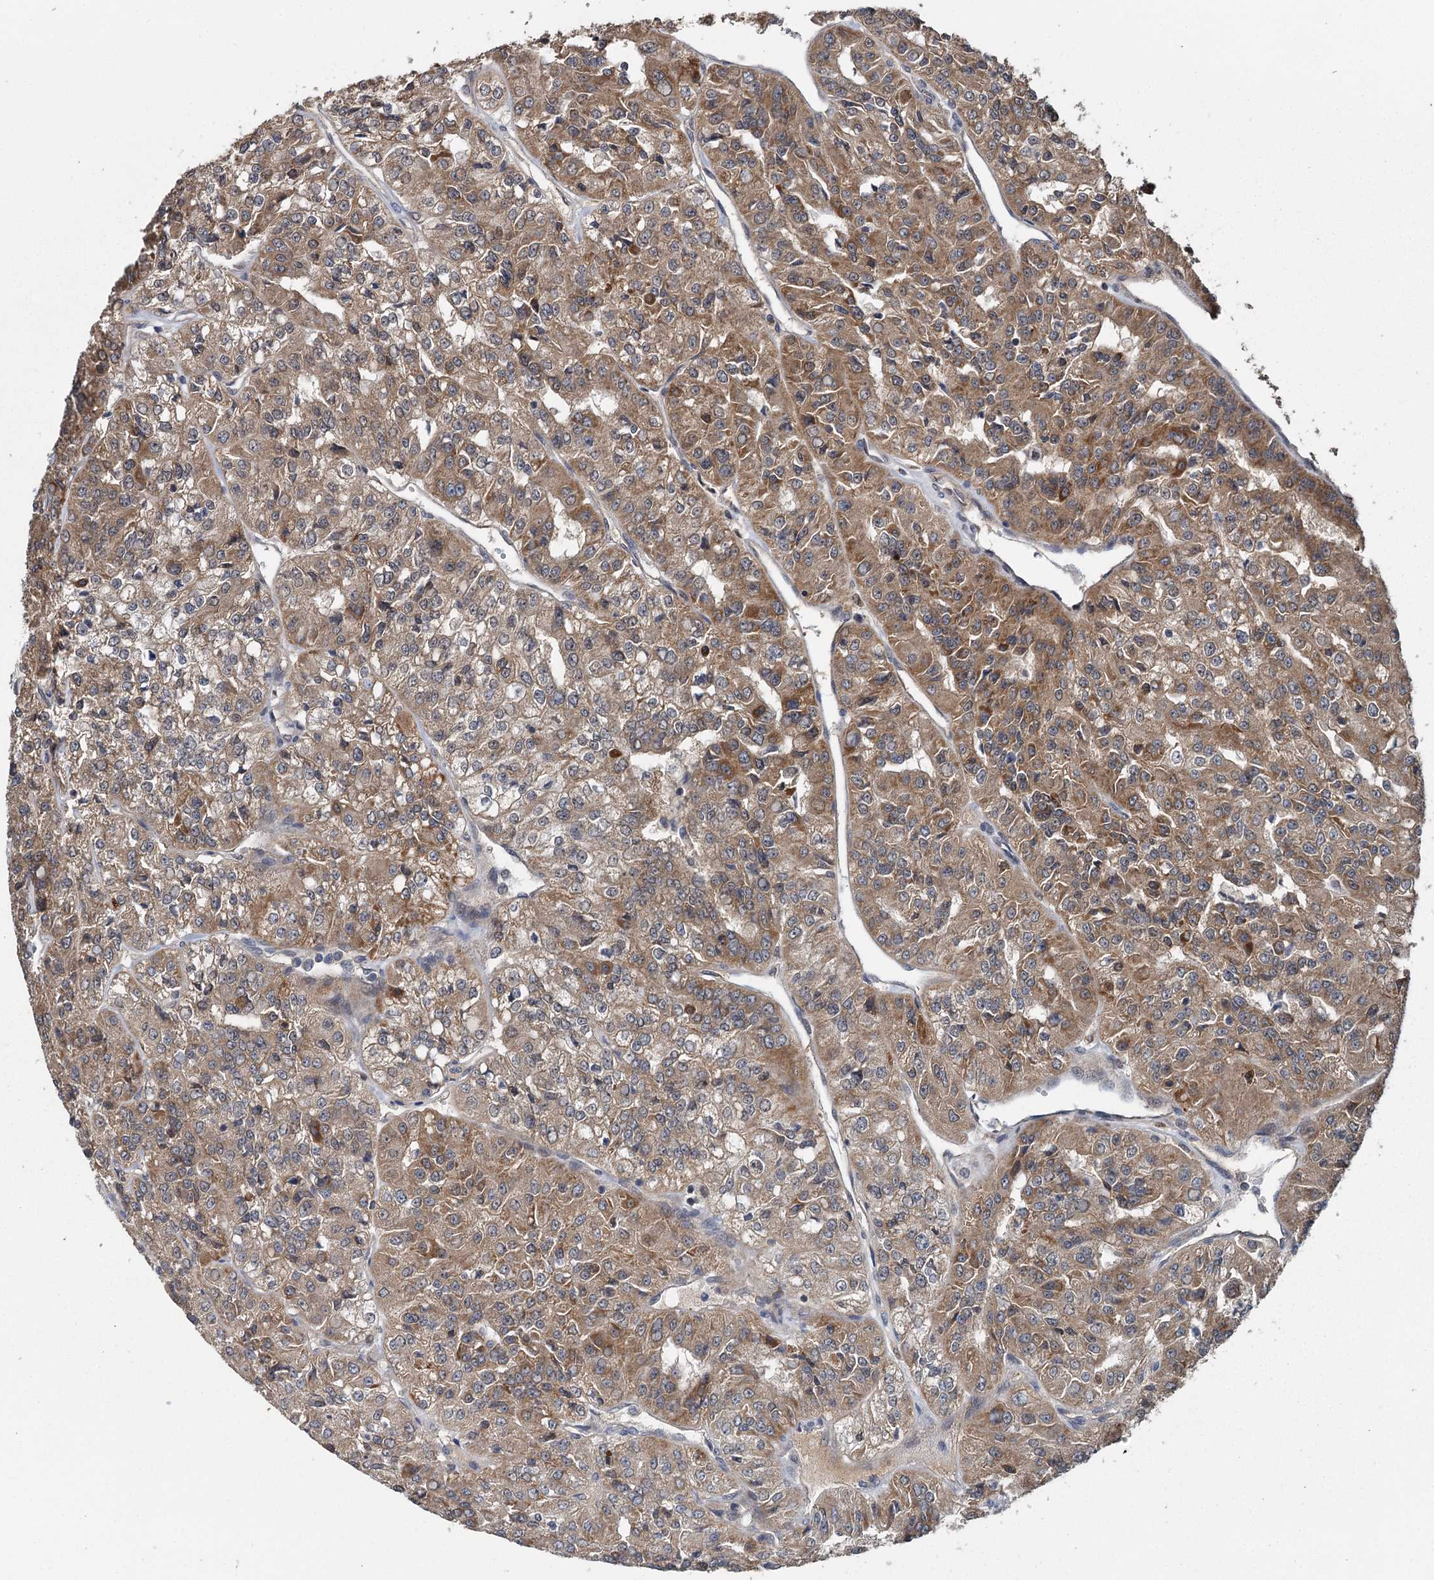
{"staining": {"intensity": "moderate", "quantity": ">75%", "location": "cytoplasmic/membranous"}, "tissue": "renal cancer", "cell_type": "Tumor cells", "image_type": "cancer", "snomed": [{"axis": "morphology", "description": "Adenocarcinoma, NOS"}, {"axis": "topography", "description": "Kidney"}], "caption": "Renal cancer (adenocarcinoma) was stained to show a protein in brown. There is medium levels of moderate cytoplasmic/membranous expression in approximately >75% of tumor cells.", "gene": "MYG1", "patient": {"sex": "female", "age": 63}}